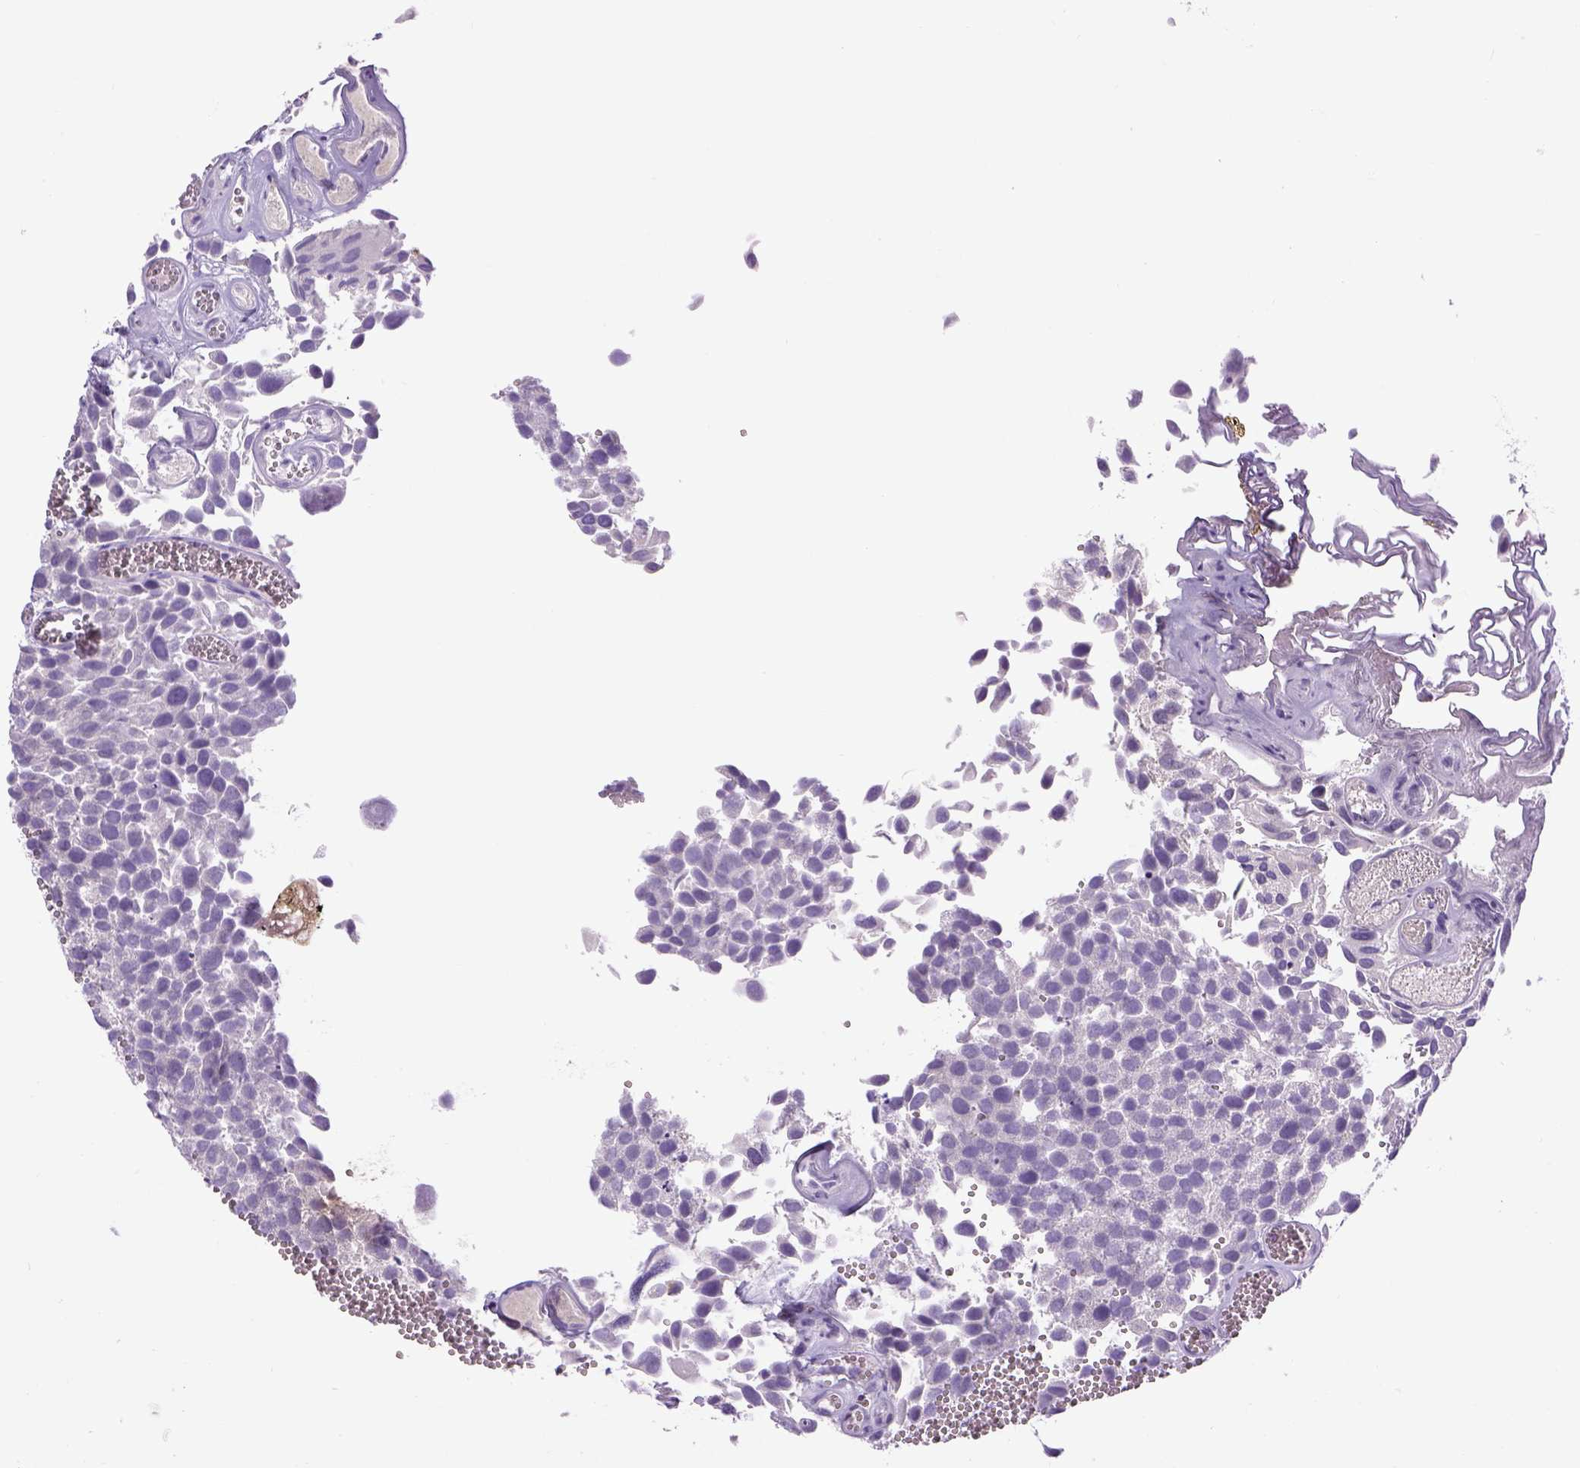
{"staining": {"intensity": "negative", "quantity": "none", "location": "none"}, "tissue": "urothelial cancer", "cell_type": "Tumor cells", "image_type": "cancer", "snomed": [{"axis": "morphology", "description": "Urothelial carcinoma, Low grade"}, {"axis": "topography", "description": "Urinary bladder"}], "caption": "Human low-grade urothelial carcinoma stained for a protein using immunohistochemistry reveals no positivity in tumor cells.", "gene": "DBH", "patient": {"sex": "female", "age": 69}}